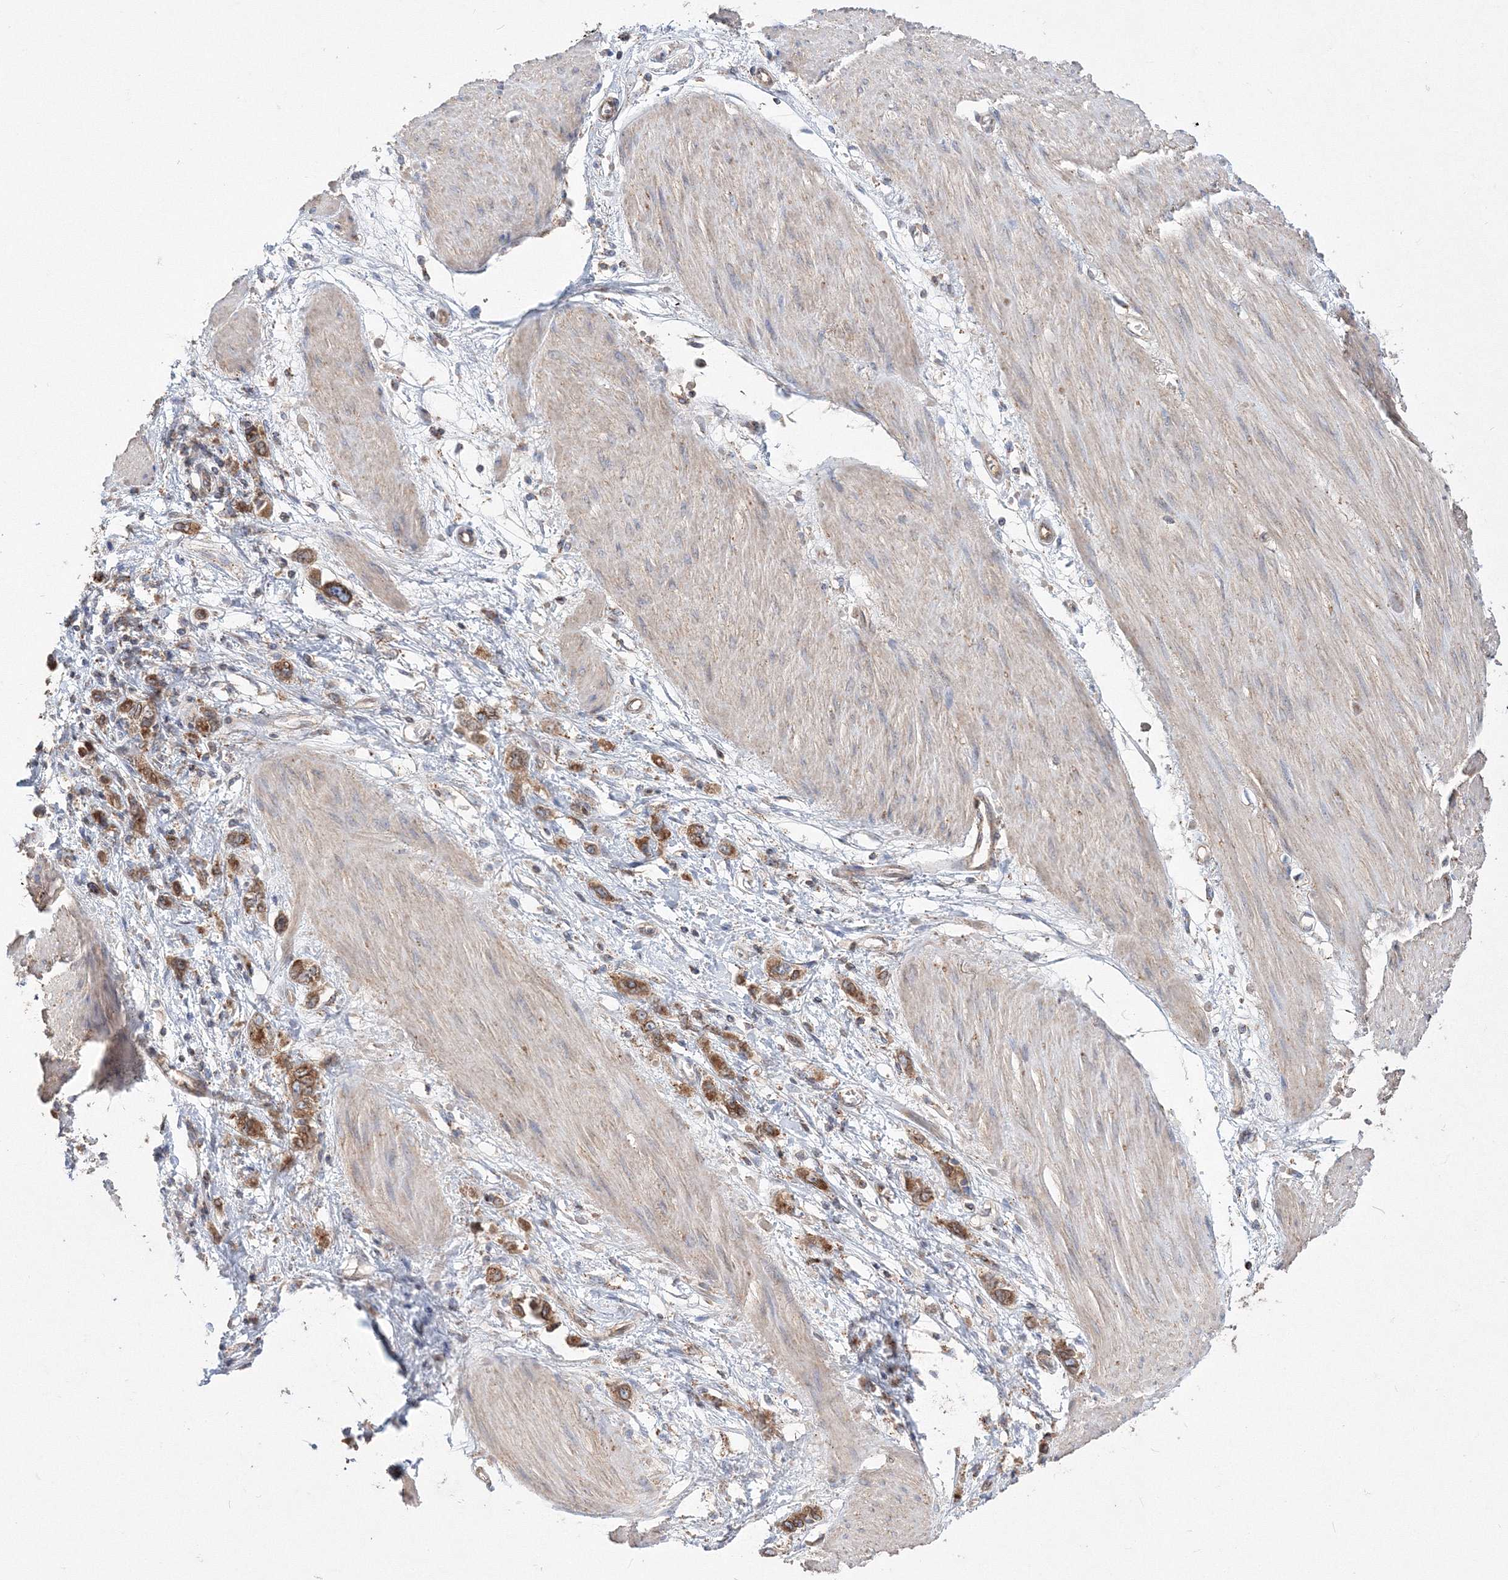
{"staining": {"intensity": "moderate", "quantity": ">75%", "location": "cytoplasmic/membranous"}, "tissue": "stomach cancer", "cell_type": "Tumor cells", "image_type": "cancer", "snomed": [{"axis": "morphology", "description": "Adenocarcinoma, NOS"}, {"axis": "topography", "description": "Stomach"}], "caption": "The histopathology image demonstrates immunohistochemical staining of adenocarcinoma (stomach). There is moderate cytoplasmic/membranous expression is present in about >75% of tumor cells.", "gene": "AASDH", "patient": {"sex": "female", "age": 76}}